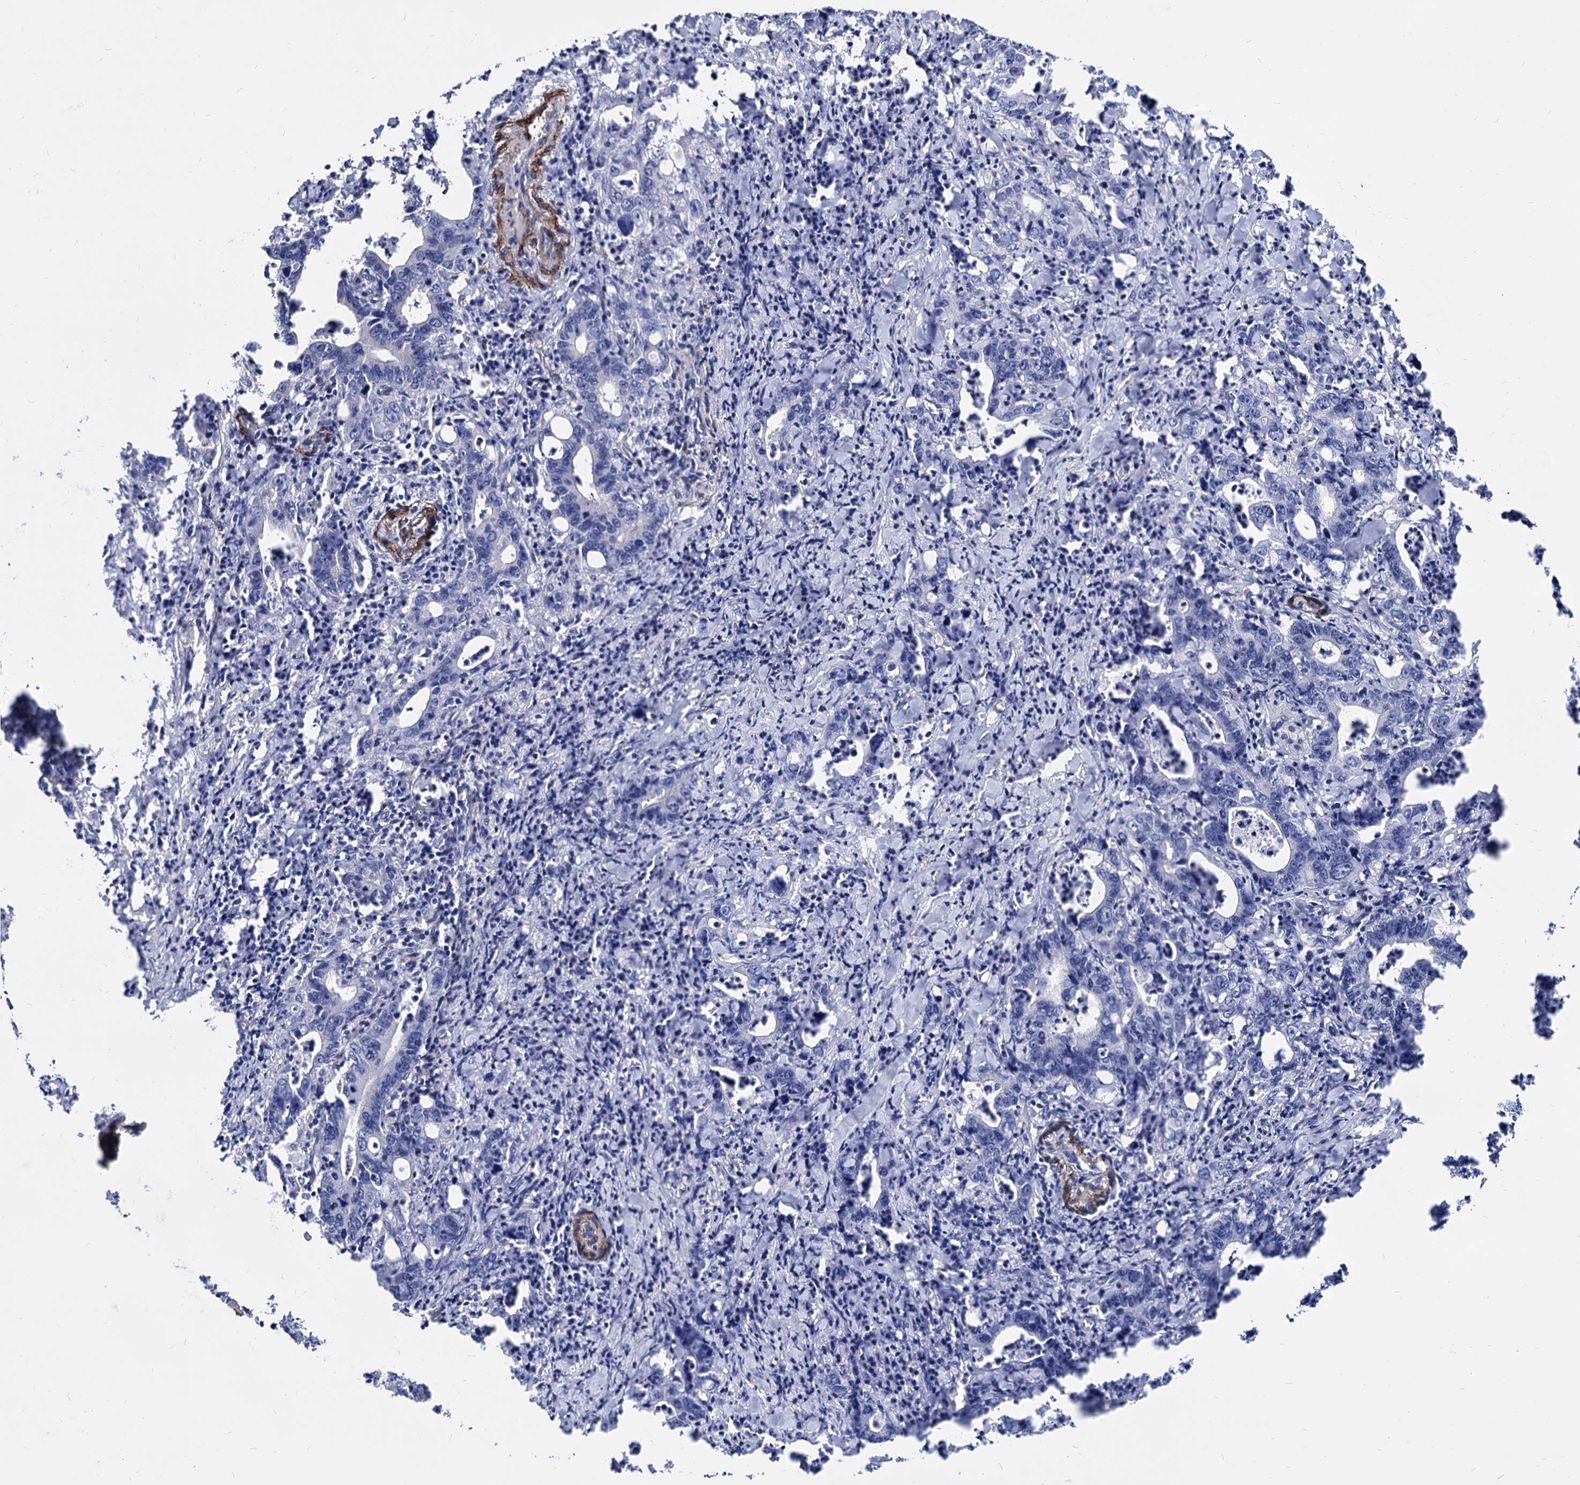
{"staining": {"intensity": "negative", "quantity": "none", "location": "none"}, "tissue": "colorectal cancer", "cell_type": "Tumor cells", "image_type": "cancer", "snomed": [{"axis": "morphology", "description": "Adenocarcinoma, NOS"}, {"axis": "topography", "description": "Colon"}], "caption": "Tumor cells show no significant staining in colorectal adenocarcinoma.", "gene": "WDR11", "patient": {"sex": "female", "age": 75}}